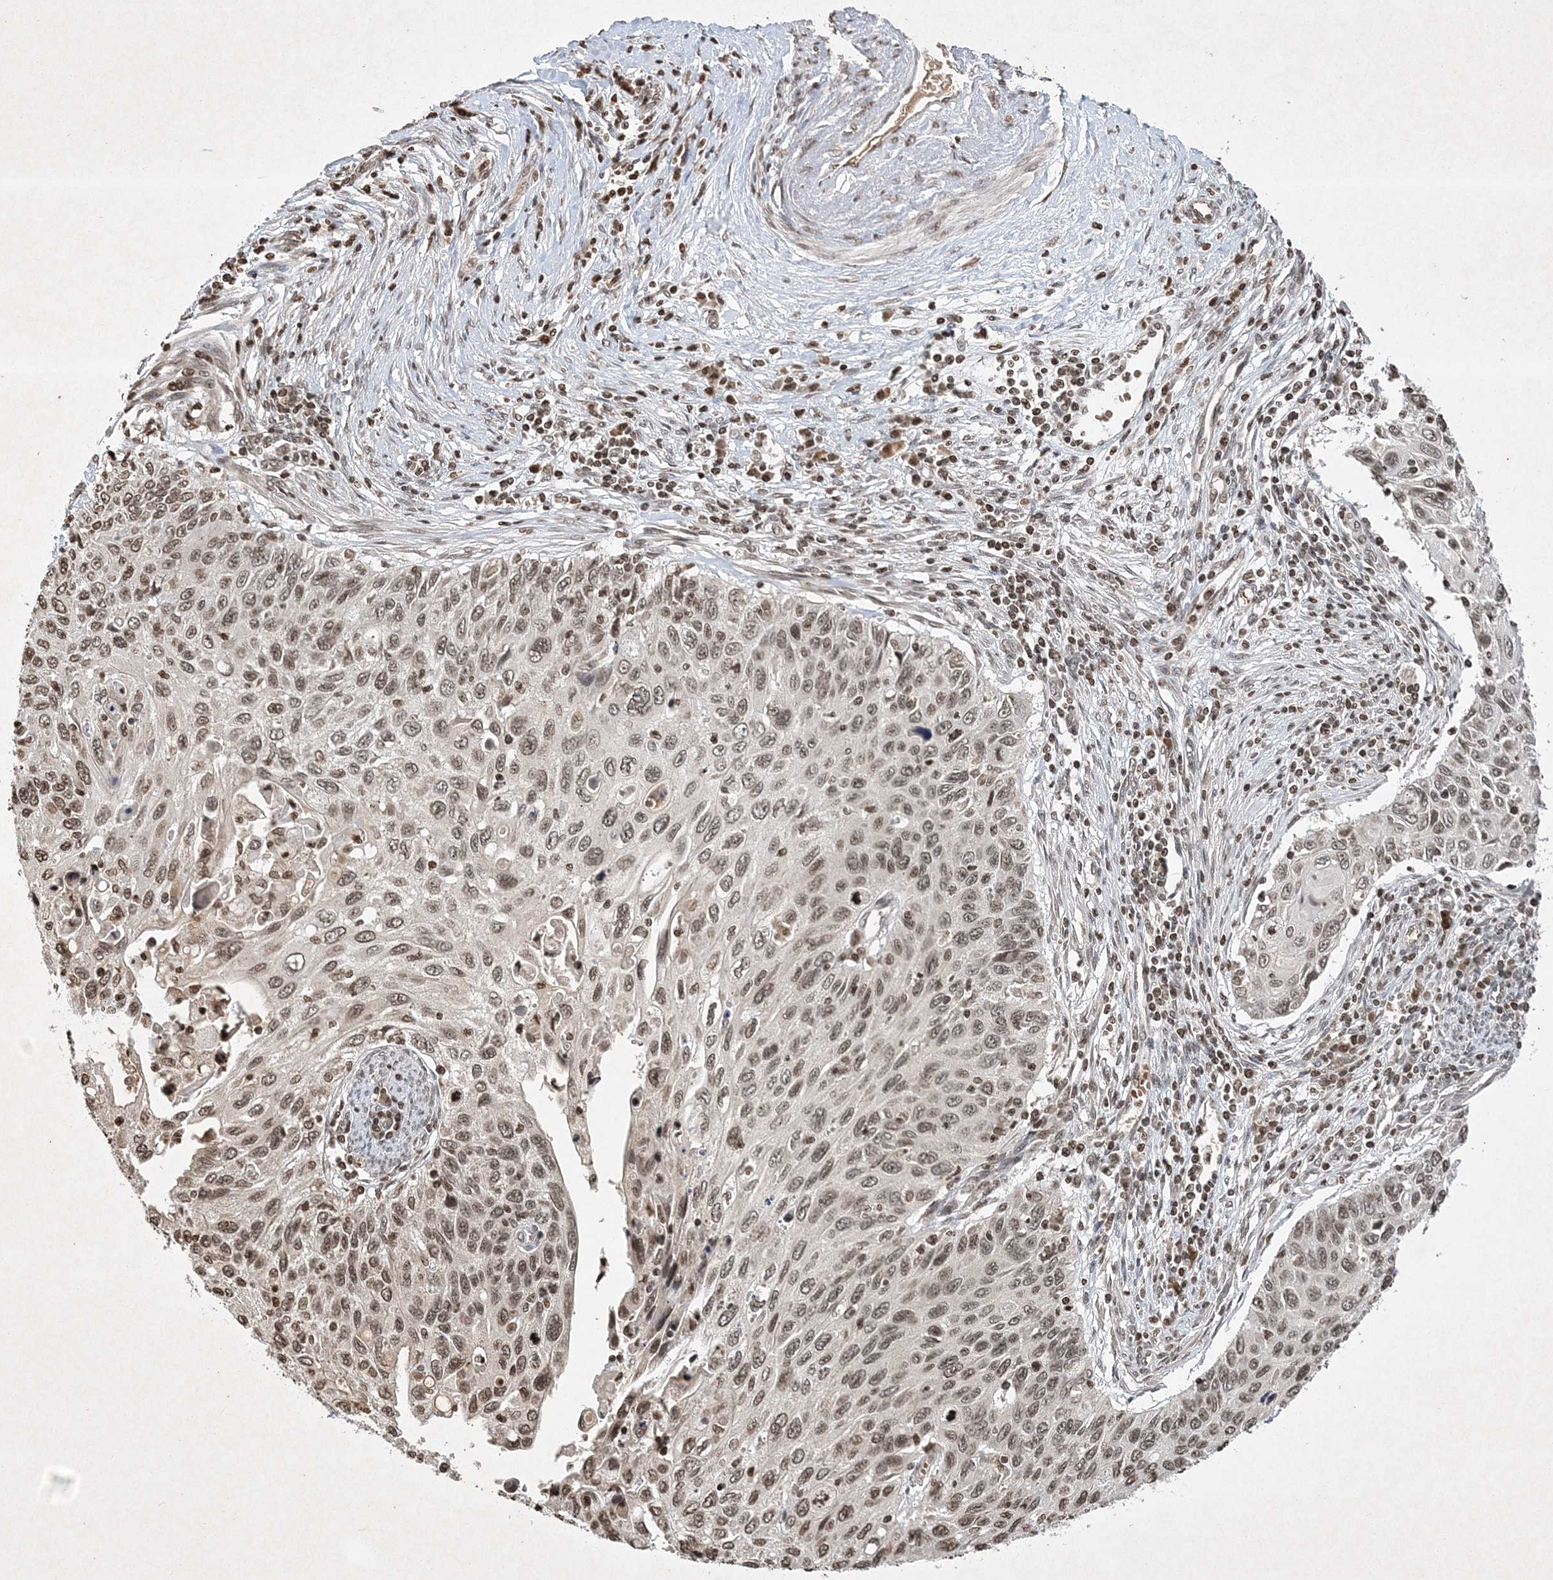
{"staining": {"intensity": "weak", "quantity": ">75%", "location": "nuclear"}, "tissue": "cervical cancer", "cell_type": "Tumor cells", "image_type": "cancer", "snomed": [{"axis": "morphology", "description": "Squamous cell carcinoma, NOS"}, {"axis": "topography", "description": "Cervix"}], "caption": "Protein analysis of squamous cell carcinoma (cervical) tissue shows weak nuclear positivity in approximately >75% of tumor cells. (IHC, brightfield microscopy, high magnification).", "gene": "NEDD9", "patient": {"sex": "female", "age": 70}}